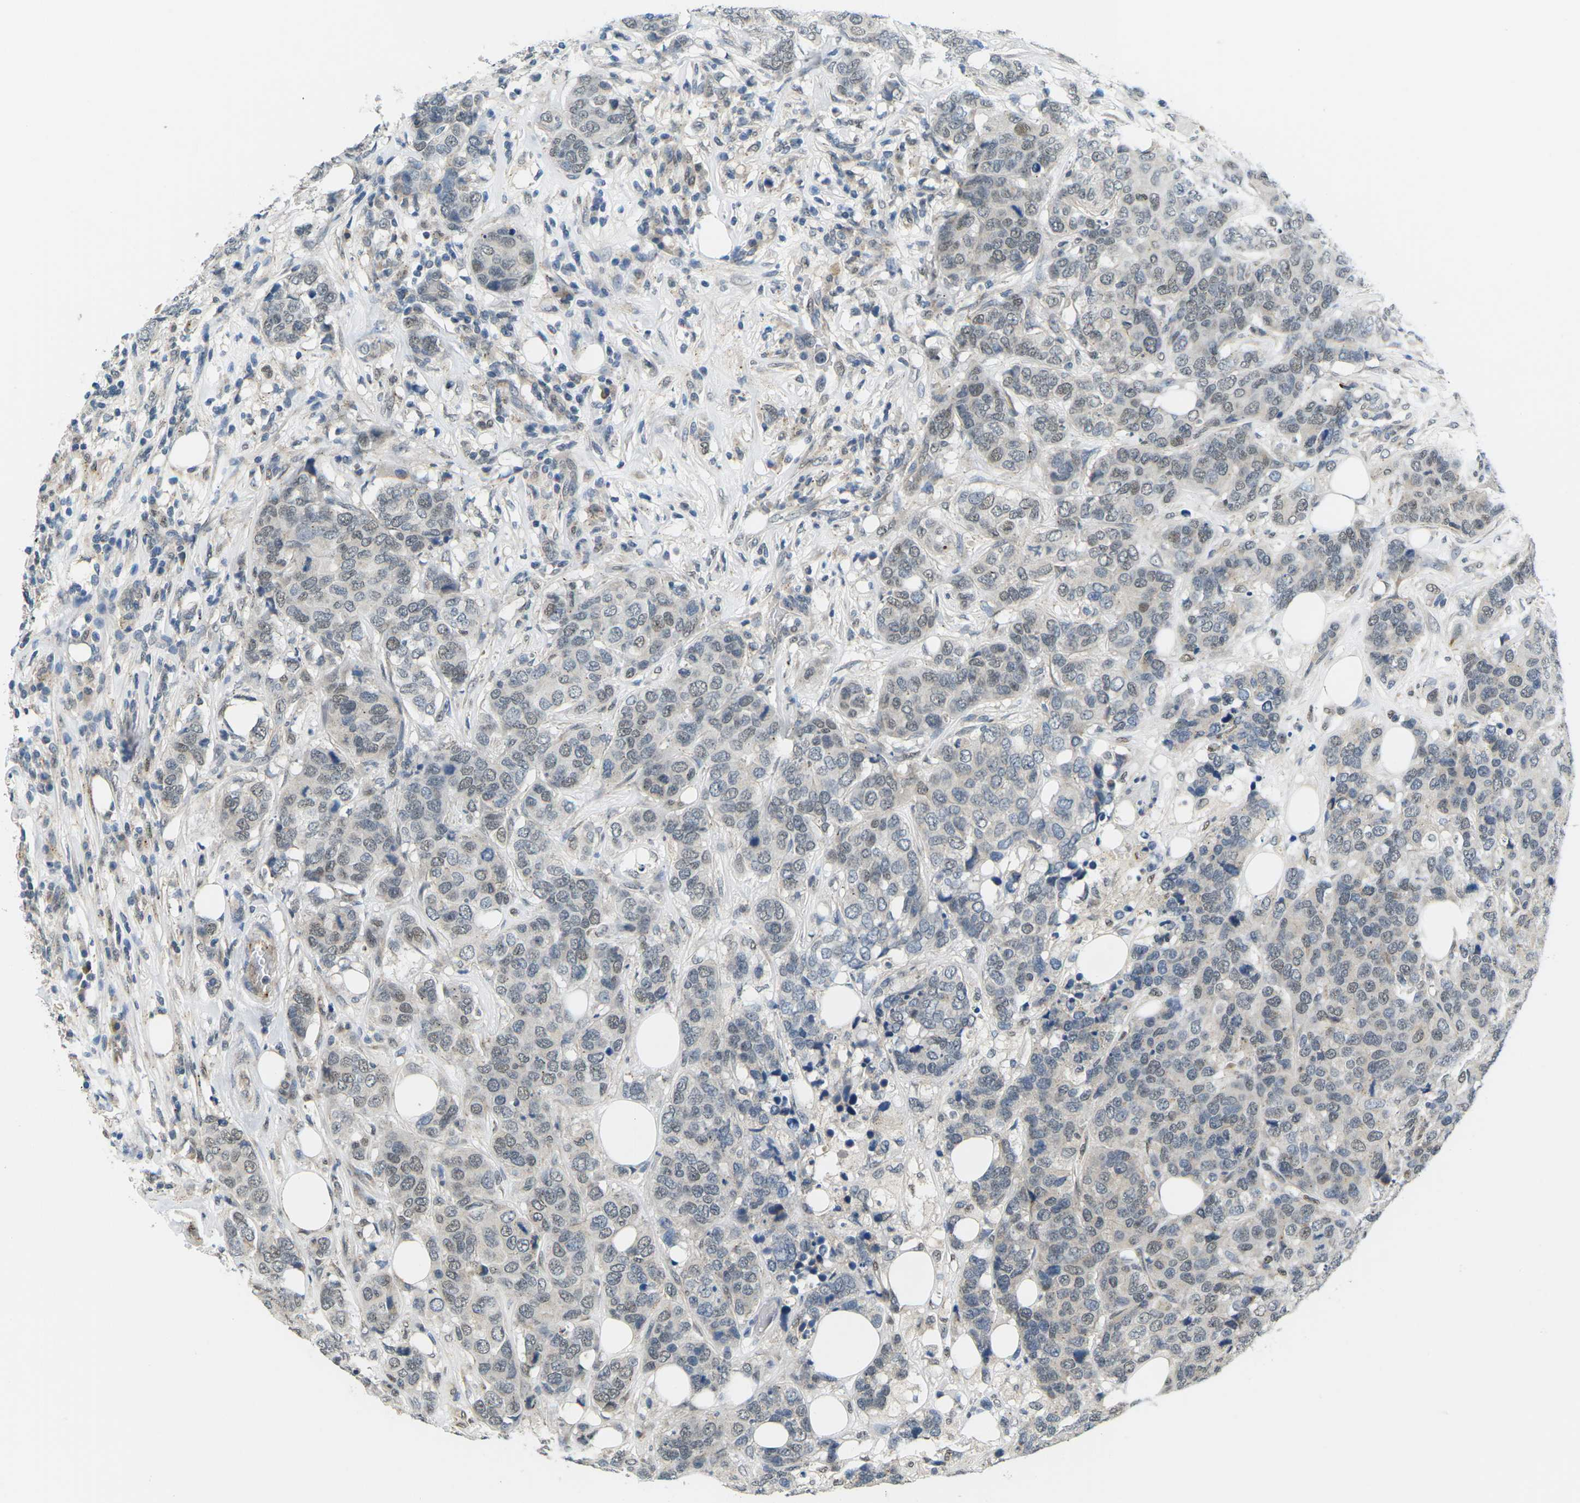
{"staining": {"intensity": "weak", "quantity": "25%-75%", "location": "nuclear"}, "tissue": "breast cancer", "cell_type": "Tumor cells", "image_type": "cancer", "snomed": [{"axis": "morphology", "description": "Lobular carcinoma"}, {"axis": "topography", "description": "Breast"}], "caption": "The immunohistochemical stain shows weak nuclear staining in tumor cells of breast cancer tissue.", "gene": "ERBB4", "patient": {"sex": "female", "age": 59}}